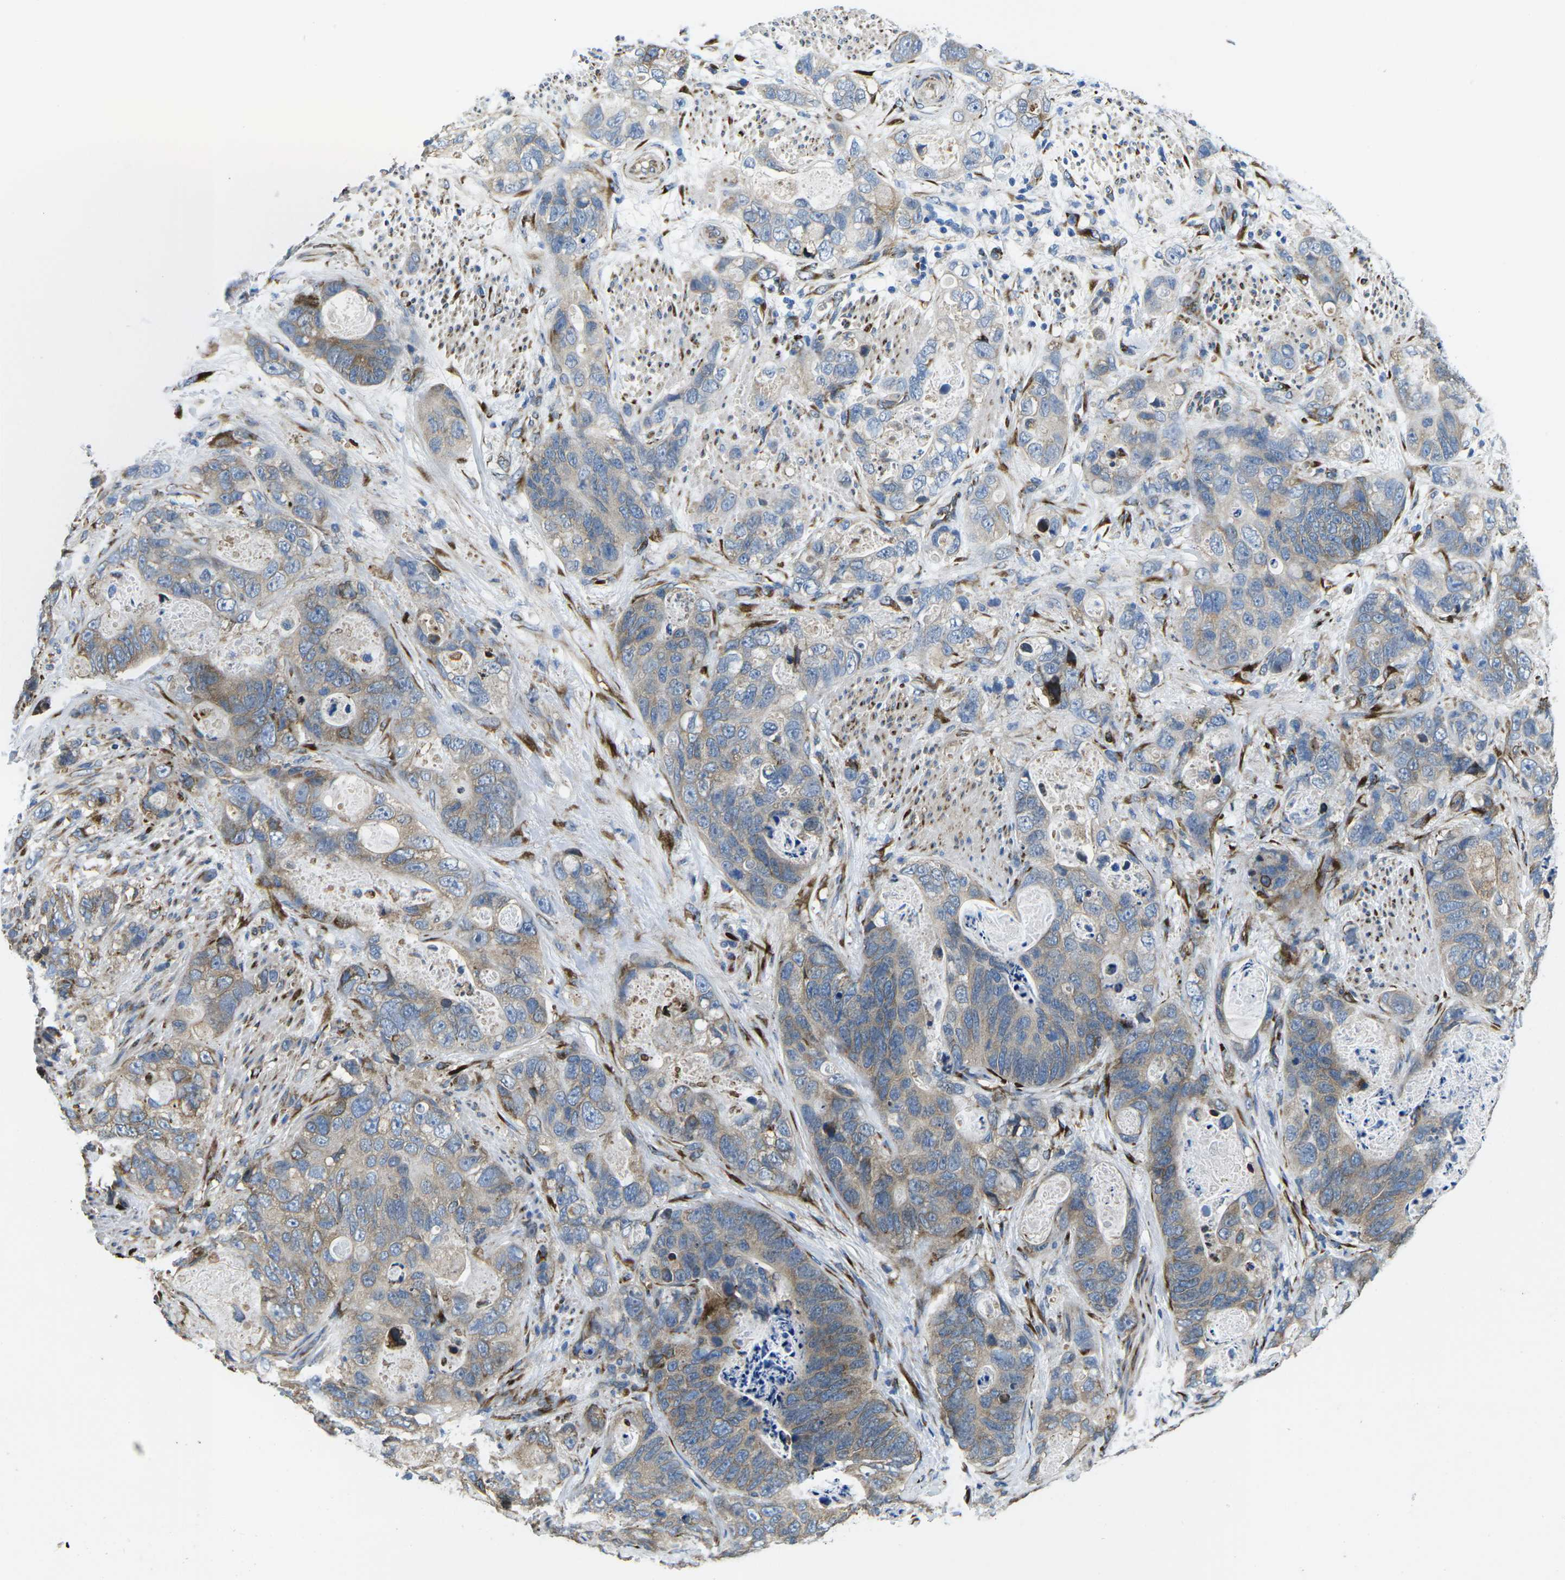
{"staining": {"intensity": "moderate", "quantity": "25%-75%", "location": "cytoplasmic/membranous"}, "tissue": "stomach cancer", "cell_type": "Tumor cells", "image_type": "cancer", "snomed": [{"axis": "morphology", "description": "Adenocarcinoma, NOS"}, {"axis": "topography", "description": "Stomach"}], "caption": "IHC staining of stomach adenocarcinoma, which demonstrates medium levels of moderate cytoplasmic/membranous staining in approximately 25%-75% of tumor cells indicating moderate cytoplasmic/membranous protein positivity. The staining was performed using DAB (3,3'-diaminobenzidine) (brown) for protein detection and nuclei were counterstained in hematoxylin (blue).", "gene": "PDZD8", "patient": {"sex": "female", "age": 89}}